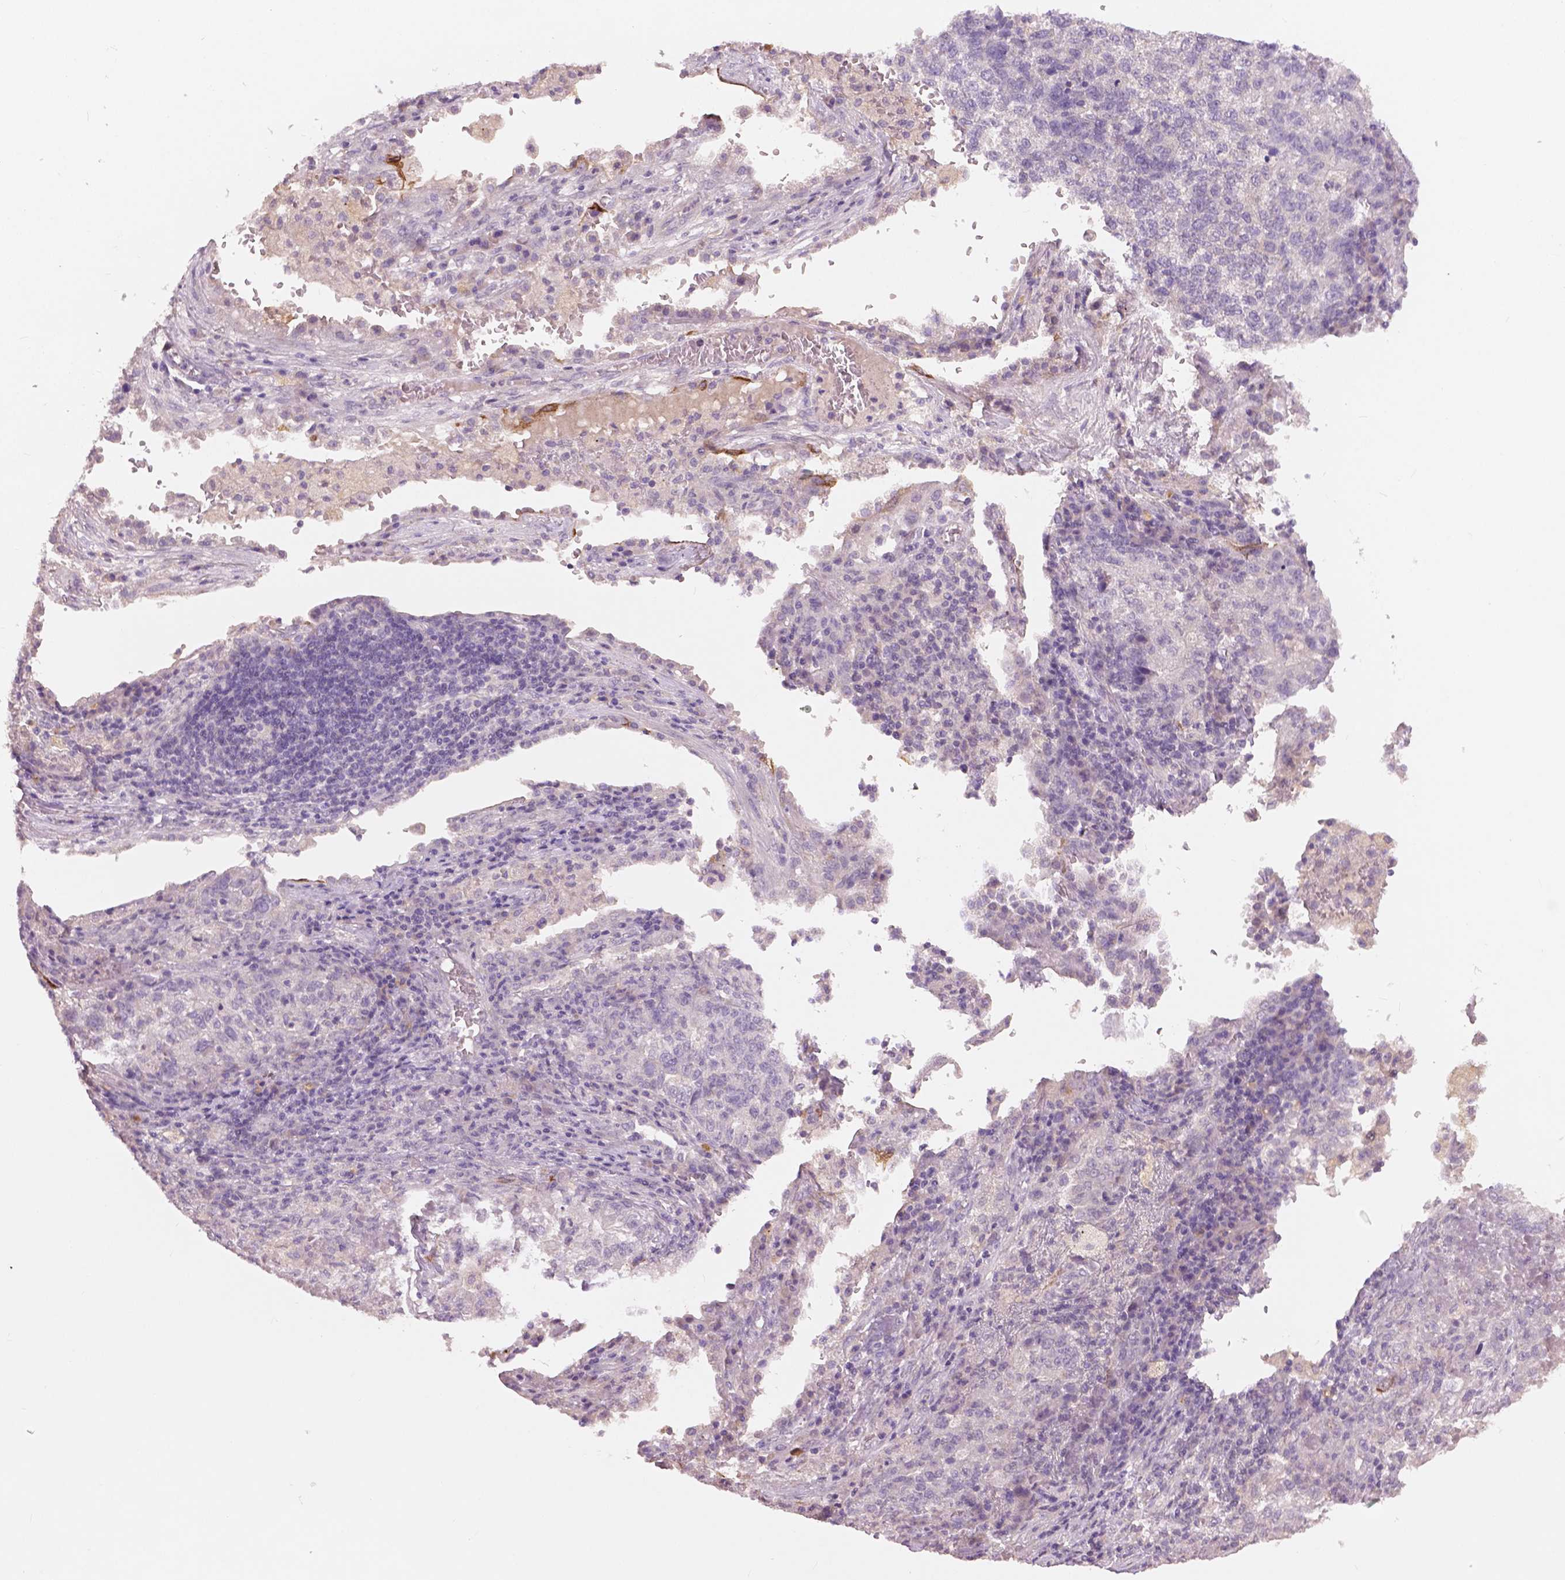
{"staining": {"intensity": "negative", "quantity": "none", "location": "none"}, "tissue": "lung cancer", "cell_type": "Tumor cells", "image_type": "cancer", "snomed": [{"axis": "morphology", "description": "Adenocarcinoma, NOS"}, {"axis": "topography", "description": "Lung"}], "caption": "This is a micrograph of immunohistochemistry (IHC) staining of lung cancer, which shows no expression in tumor cells.", "gene": "KRT17", "patient": {"sex": "male", "age": 57}}